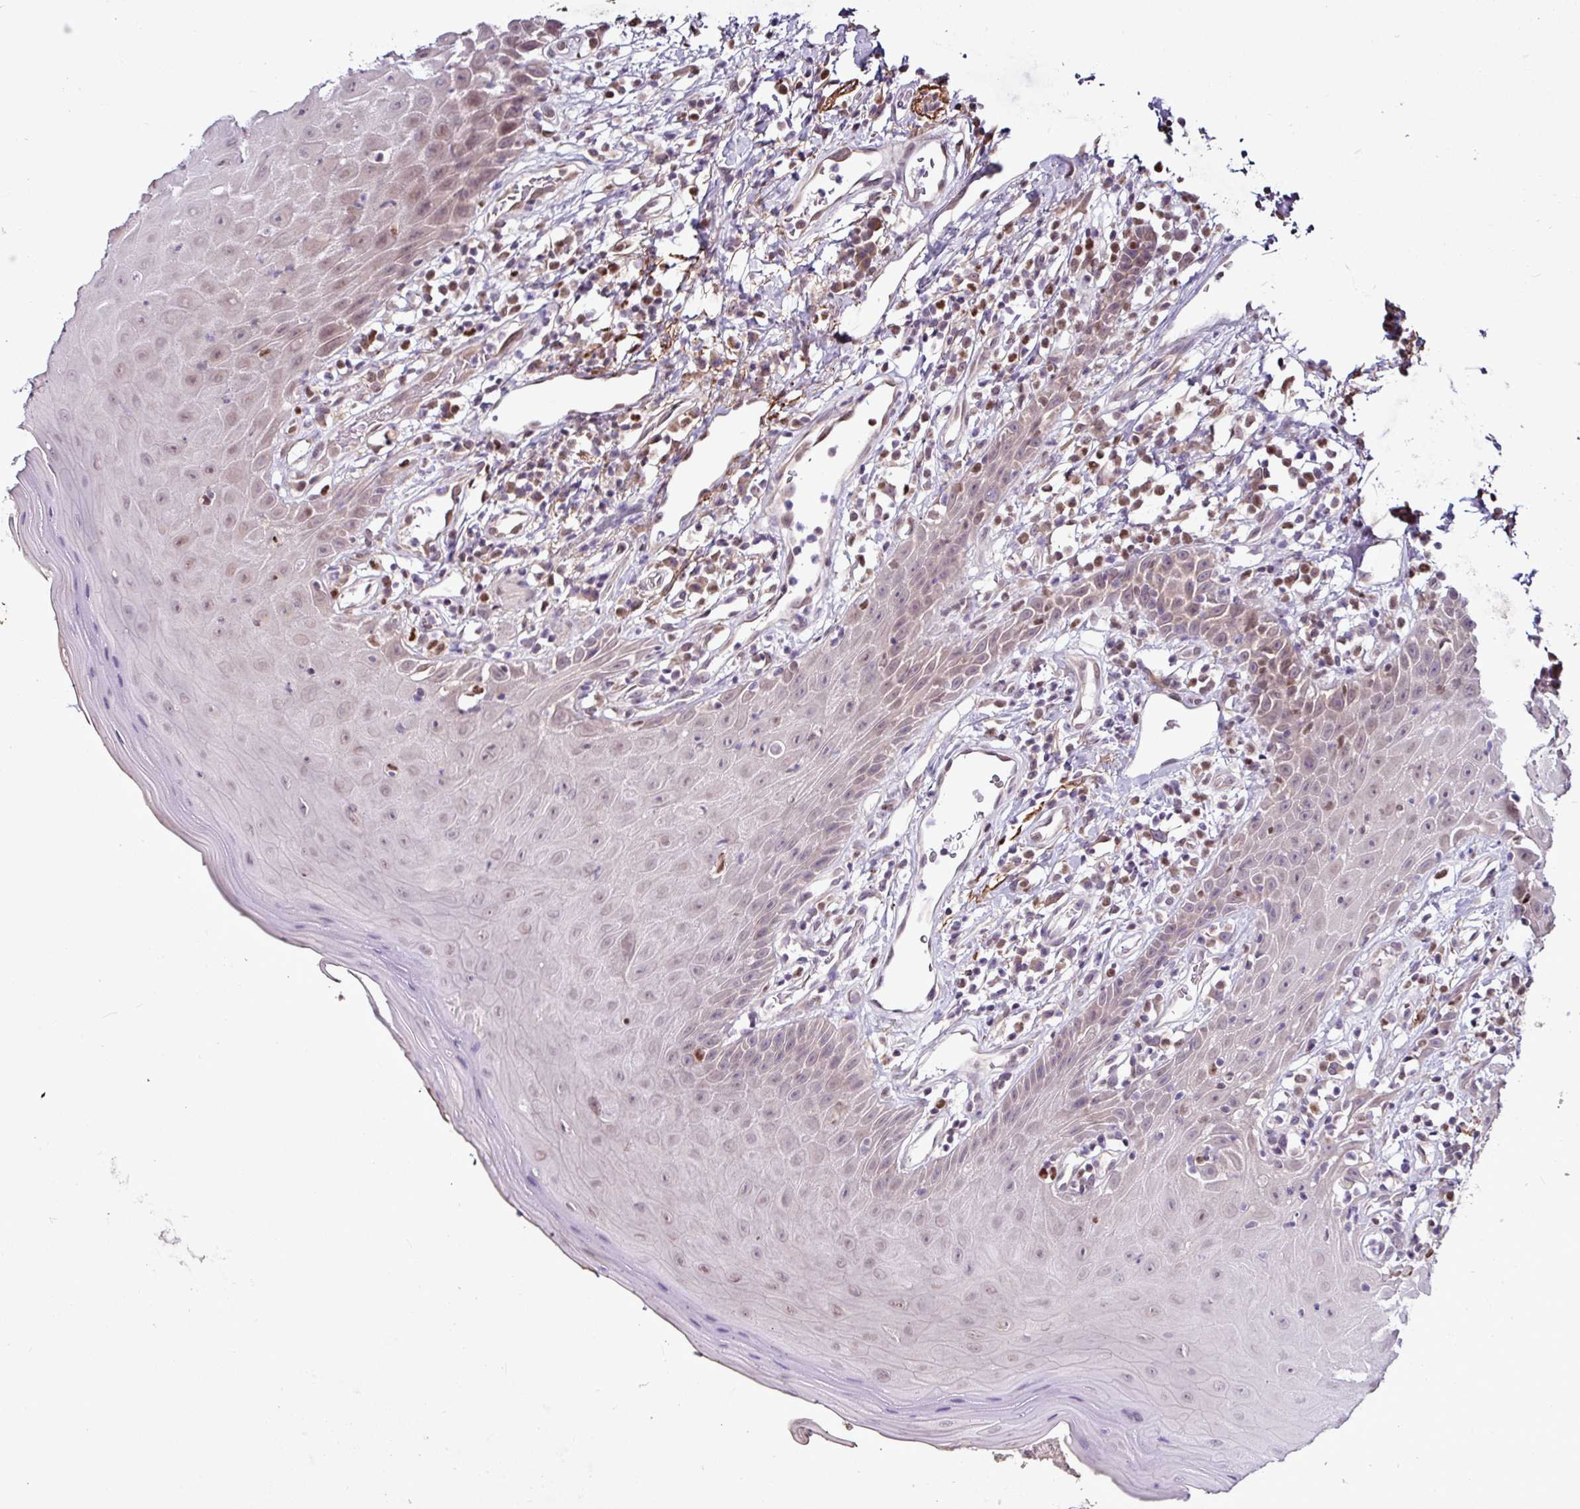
{"staining": {"intensity": "moderate", "quantity": "25%-75%", "location": "cytoplasmic/membranous,nuclear"}, "tissue": "oral mucosa", "cell_type": "Squamous epithelial cells", "image_type": "normal", "snomed": [{"axis": "morphology", "description": "Normal tissue, NOS"}, {"axis": "topography", "description": "Oral tissue"}, {"axis": "topography", "description": "Tounge, NOS"}], "caption": "A high-resolution histopathology image shows immunohistochemistry staining of benign oral mucosa, which shows moderate cytoplasmic/membranous,nuclear positivity in about 25%-75% of squamous epithelial cells. The protein of interest is stained brown, and the nuclei are stained in blue (DAB (3,3'-diaminobenzidine) IHC with brightfield microscopy, high magnification).", "gene": "SKIC2", "patient": {"sex": "female", "age": 59}}